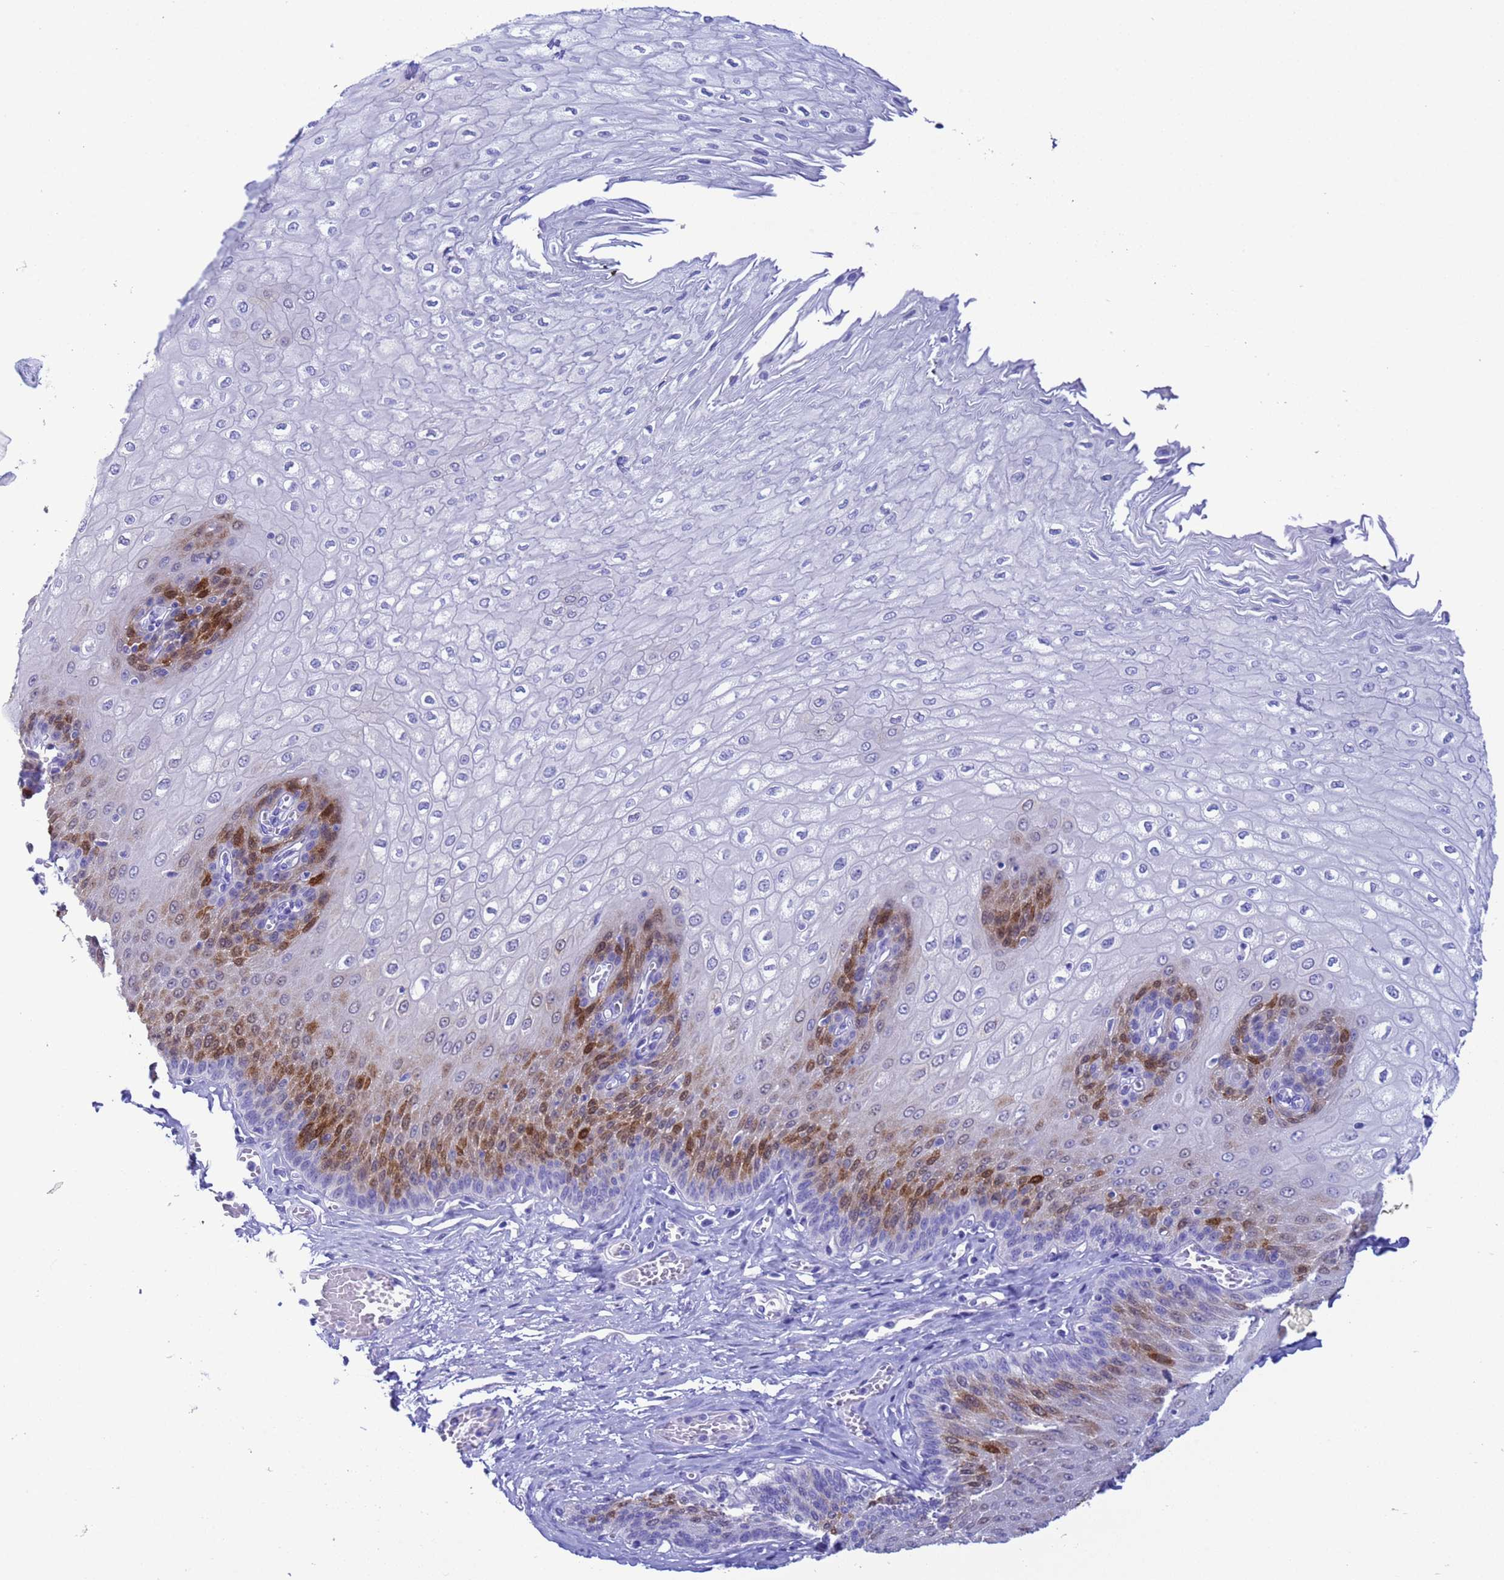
{"staining": {"intensity": "moderate", "quantity": "<25%", "location": "cytoplasmic/membranous,nuclear"}, "tissue": "esophagus", "cell_type": "Squamous epithelial cells", "image_type": "normal", "snomed": [{"axis": "morphology", "description": "Normal tissue, NOS"}, {"axis": "topography", "description": "Esophagus"}], "caption": "Esophagus stained for a protein (brown) shows moderate cytoplasmic/membranous,nuclear positive positivity in approximately <25% of squamous epithelial cells.", "gene": "AKR1C2", "patient": {"sex": "male", "age": 60}}